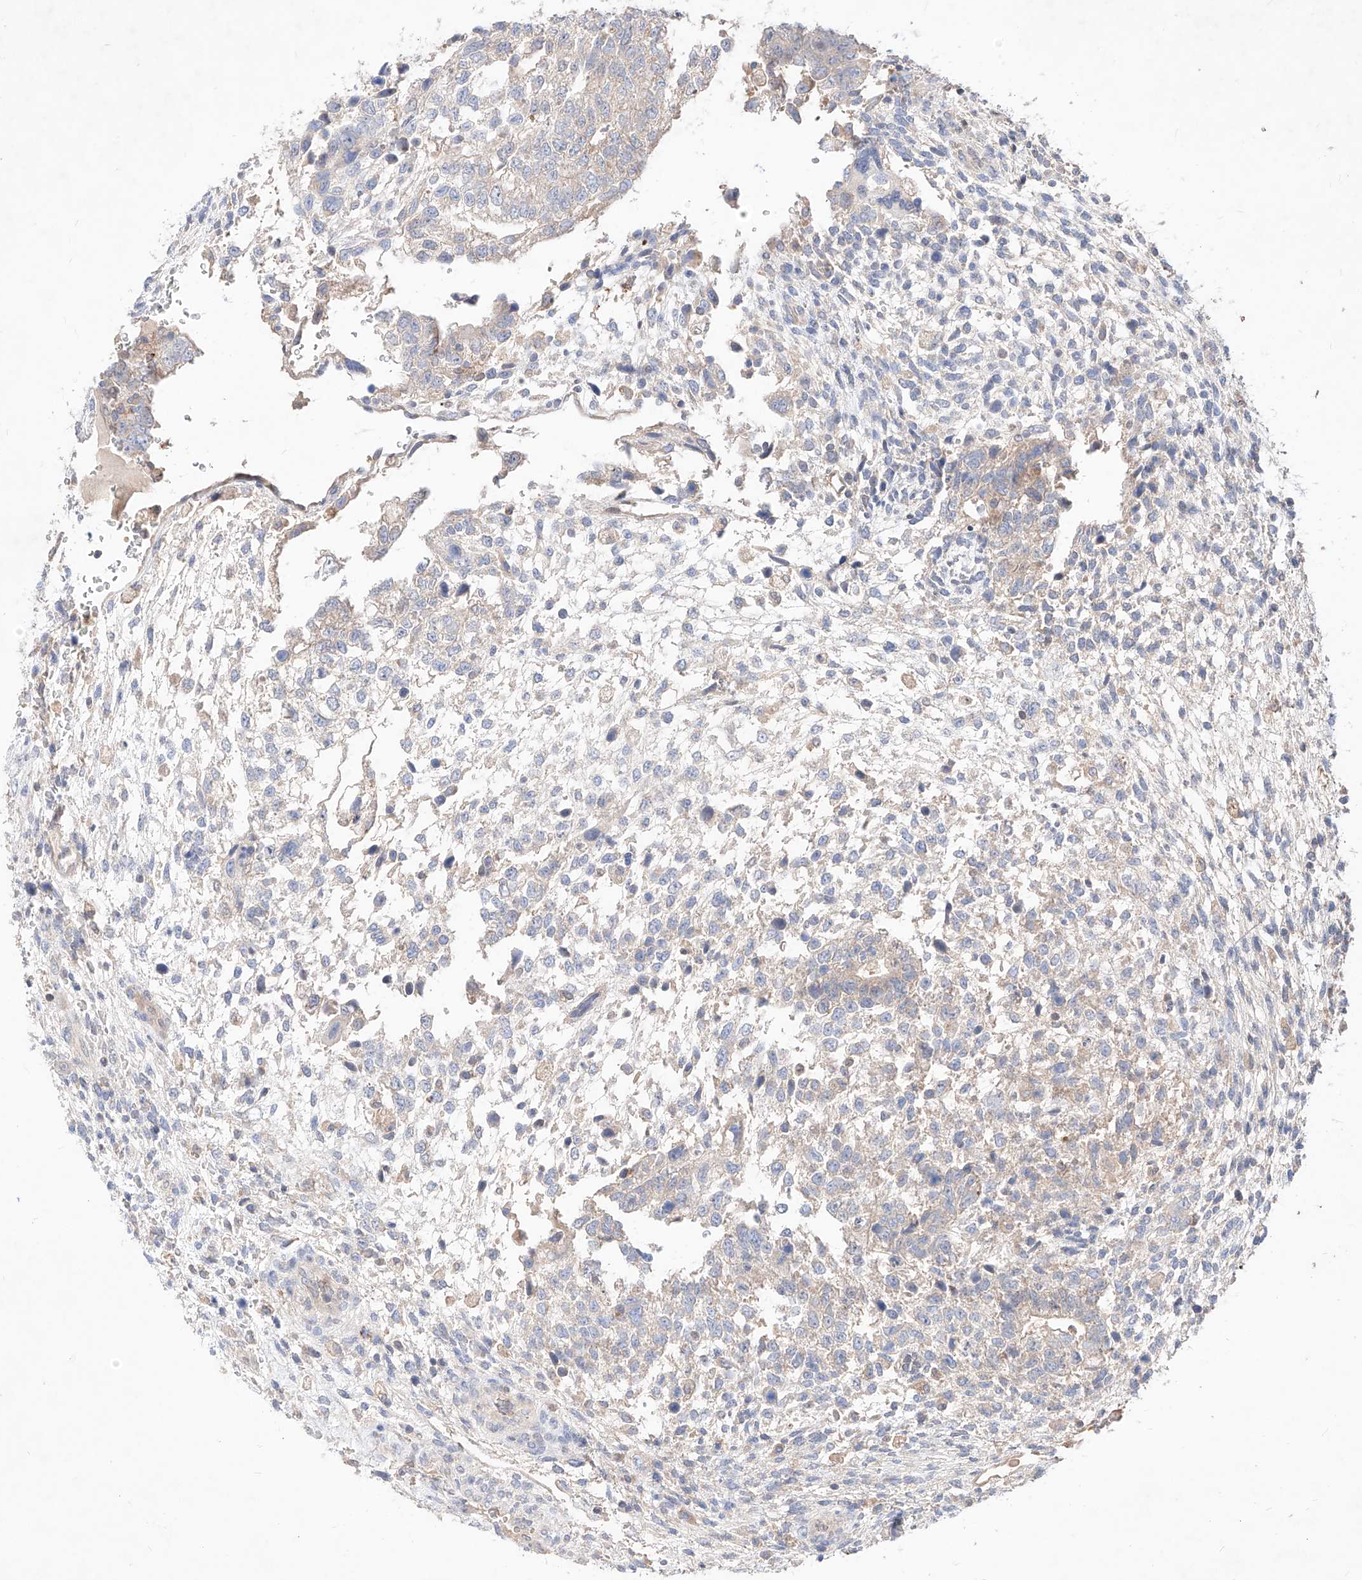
{"staining": {"intensity": "negative", "quantity": "none", "location": "none"}, "tissue": "testis cancer", "cell_type": "Tumor cells", "image_type": "cancer", "snomed": [{"axis": "morphology", "description": "Carcinoma, Embryonal, NOS"}, {"axis": "topography", "description": "Testis"}], "caption": "This is a photomicrograph of immunohistochemistry (IHC) staining of testis embryonal carcinoma, which shows no positivity in tumor cells.", "gene": "TSNAX", "patient": {"sex": "male", "age": 37}}